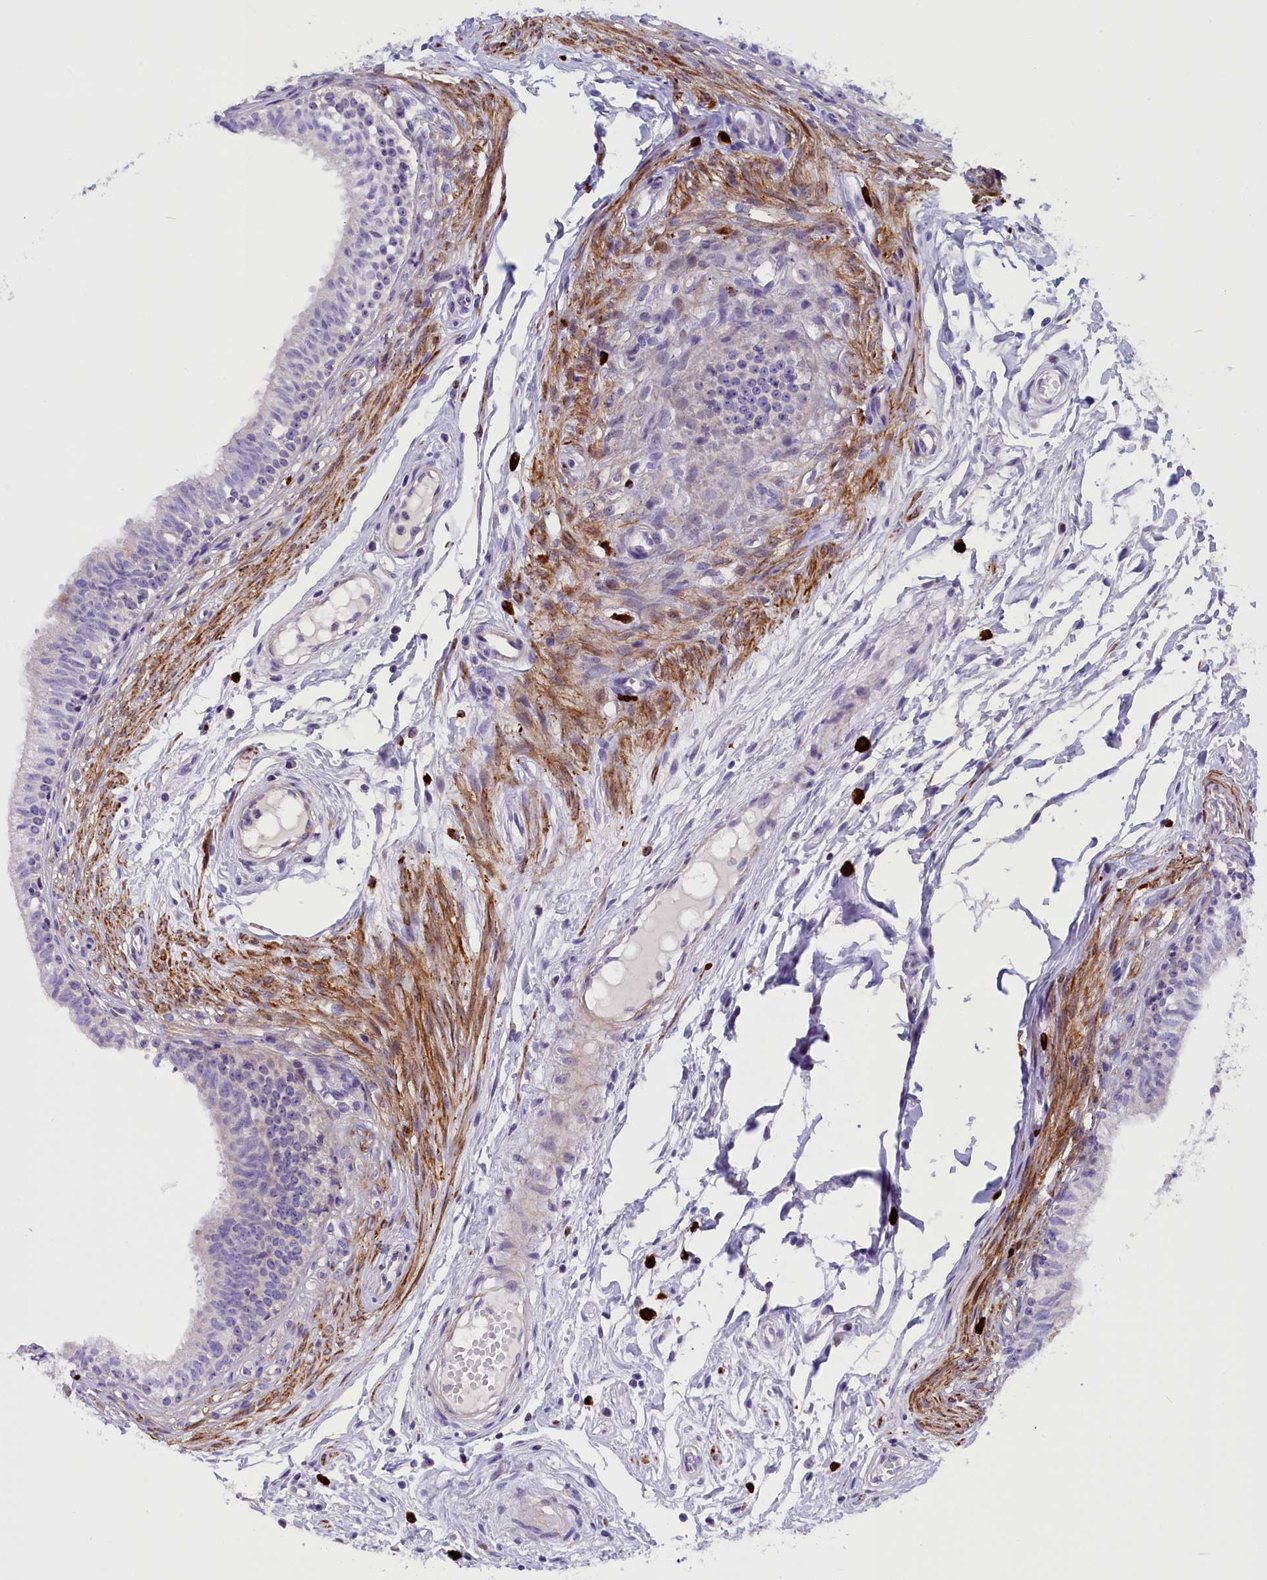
{"staining": {"intensity": "negative", "quantity": "none", "location": "none"}, "tissue": "epididymis", "cell_type": "Glandular cells", "image_type": "normal", "snomed": [{"axis": "morphology", "description": "Normal tissue, NOS"}, {"axis": "topography", "description": "Epididymis, spermatic cord, NOS"}], "caption": "Immunohistochemistry (IHC) histopathology image of normal human epididymis stained for a protein (brown), which exhibits no positivity in glandular cells.", "gene": "RTTN", "patient": {"sex": "male", "age": 22}}